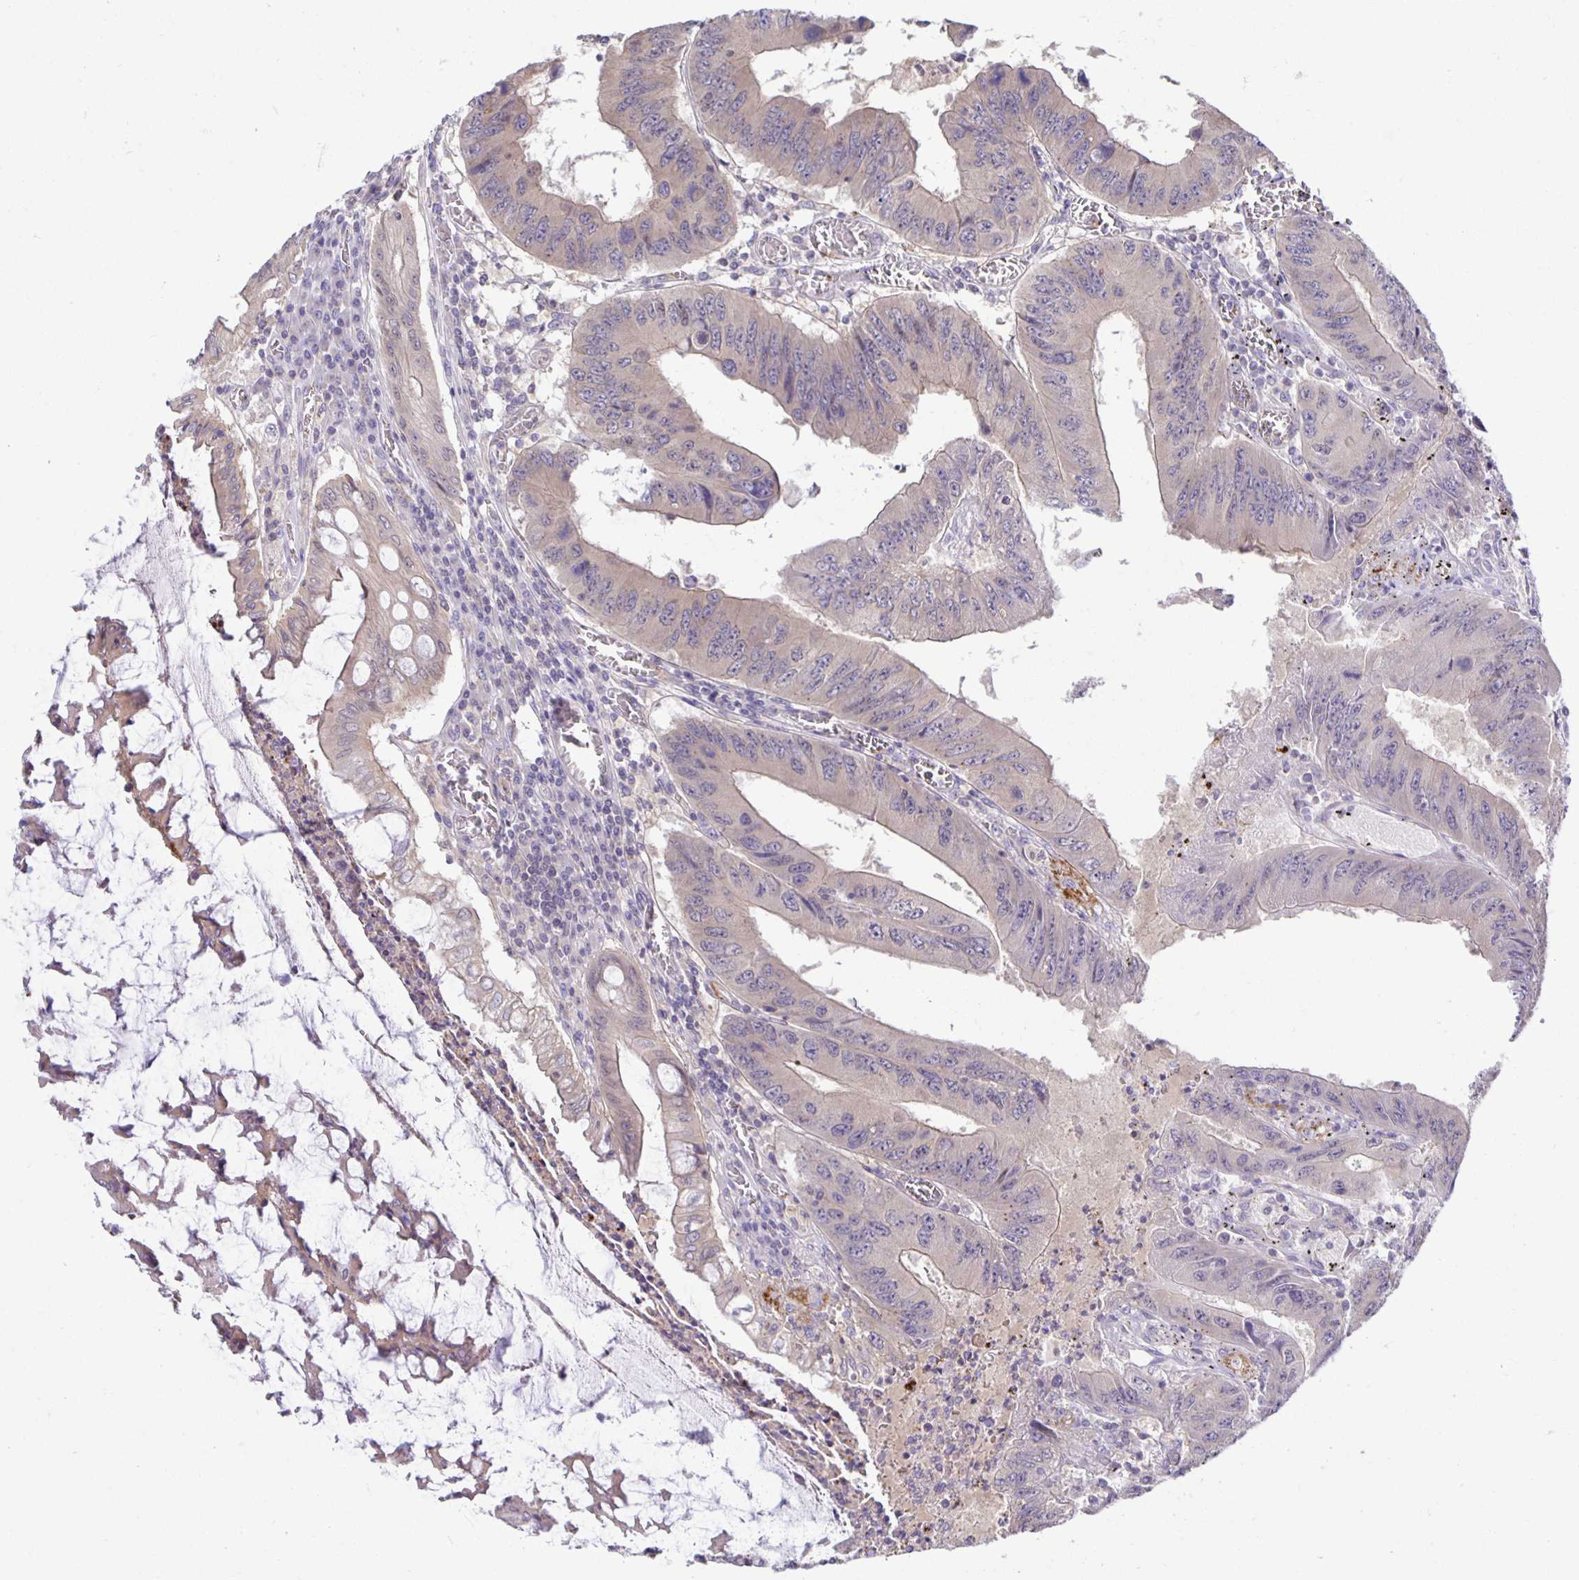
{"staining": {"intensity": "weak", "quantity": "<25%", "location": "cytoplasmic/membranous"}, "tissue": "colorectal cancer", "cell_type": "Tumor cells", "image_type": "cancer", "snomed": [{"axis": "morphology", "description": "Adenocarcinoma, NOS"}, {"axis": "topography", "description": "Colon"}], "caption": "A micrograph of human colorectal cancer is negative for staining in tumor cells. (Stains: DAB (3,3'-diaminobenzidine) immunohistochemistry with hematoxylin counter stain, Microscopy: brightfield microscopy at high magnification).", "gene": "MIEN1", "patient": {"sex": "male", "age": 53}}